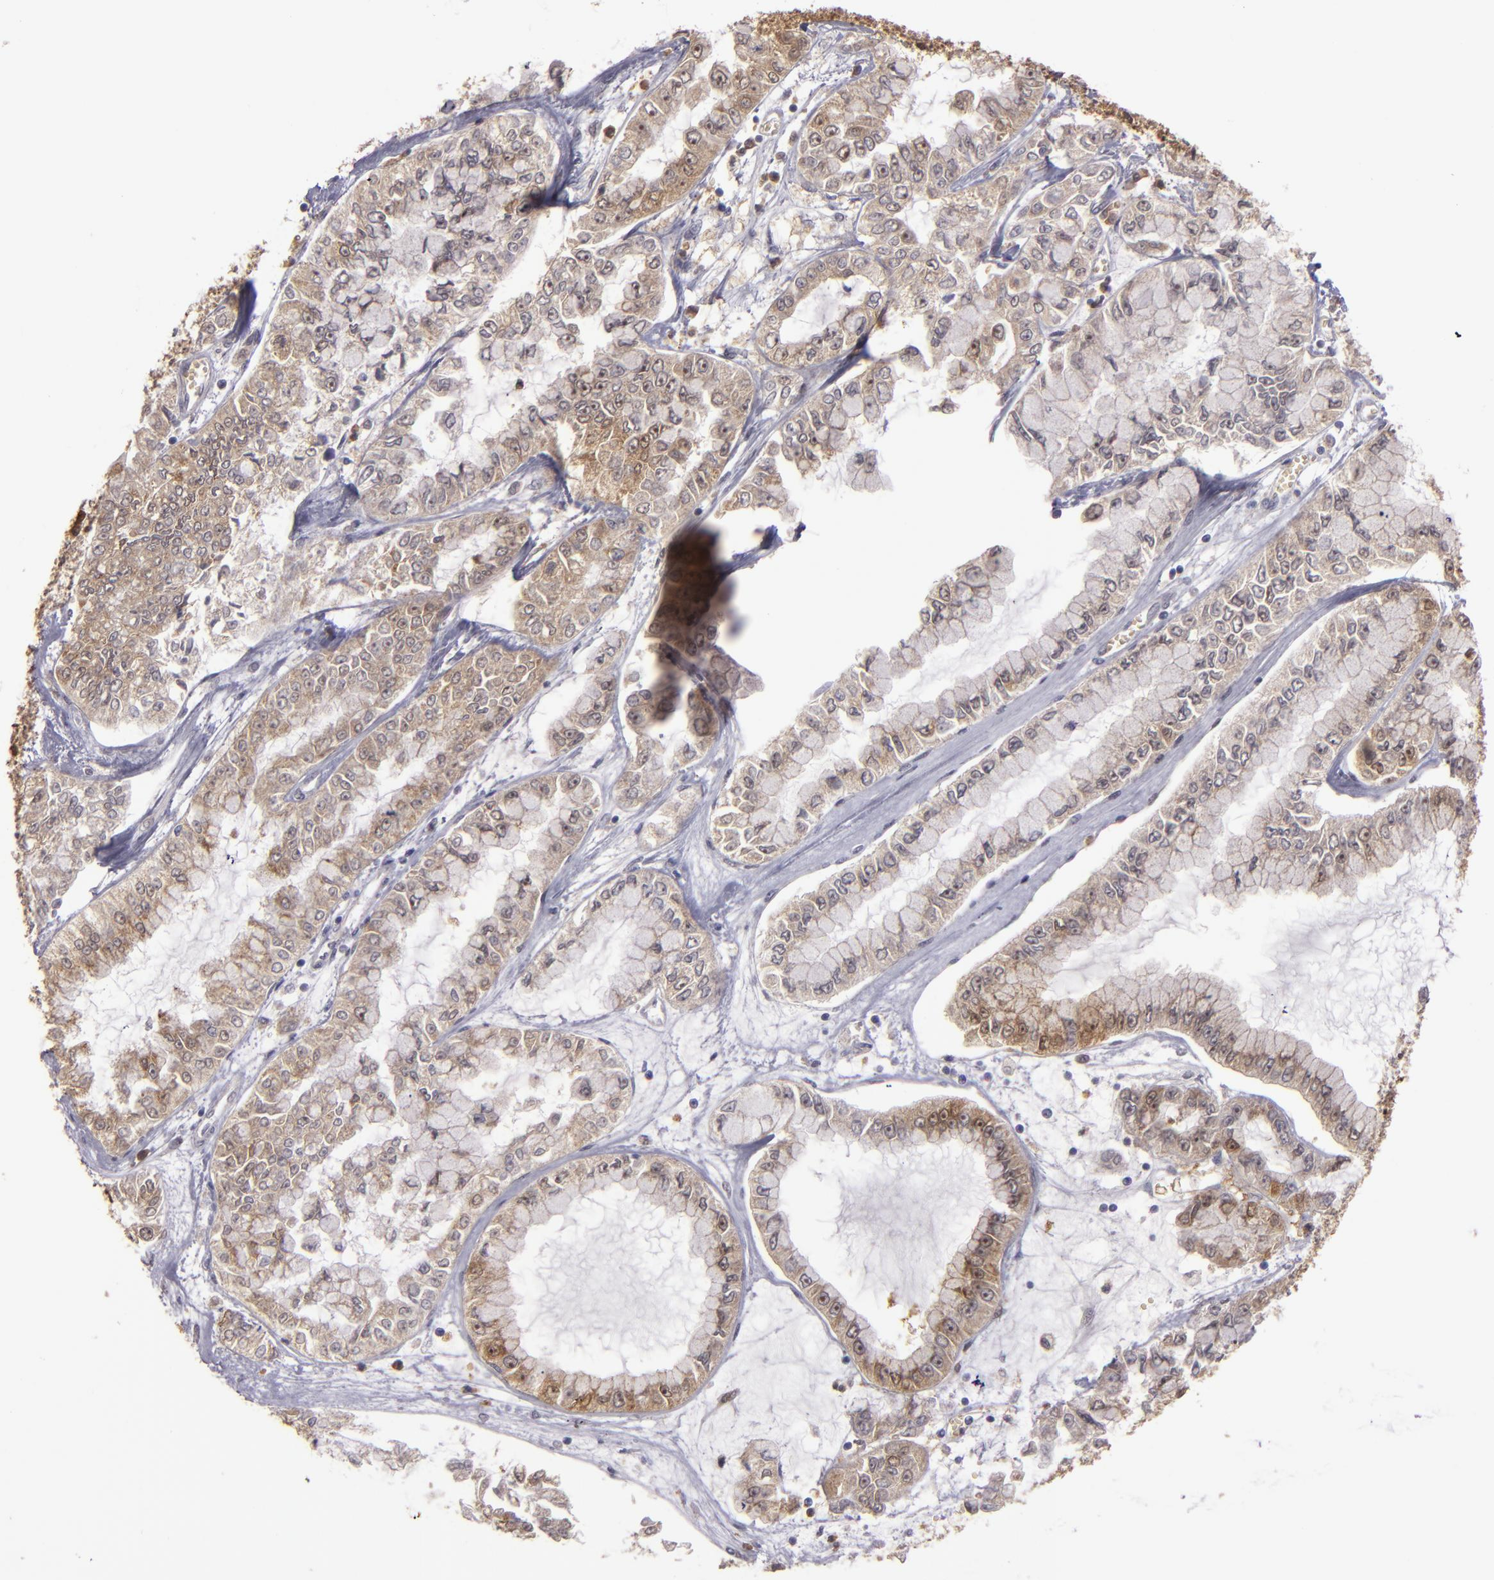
{"staining": {"intensity": "moderate", "quantity": ">75%", "location": "cytoplasmic/membranous"}, "tissue": "liver cancer", "cell_type": "Tumor cells", "image_type": "cancer", "snomed": [{"axis": "morphology", "description": "Cholangiocarcinoma"}, {"axis": "topography", "description": "Liver"}], "caption": "This histopathology image displays IHC staining of liver cancer, with medium moderate cytoplasmic/membranous expression in approximately >75% of tumor cells.", "gene": "FHIT", "patient": {"sex": "female", "age": 79}}